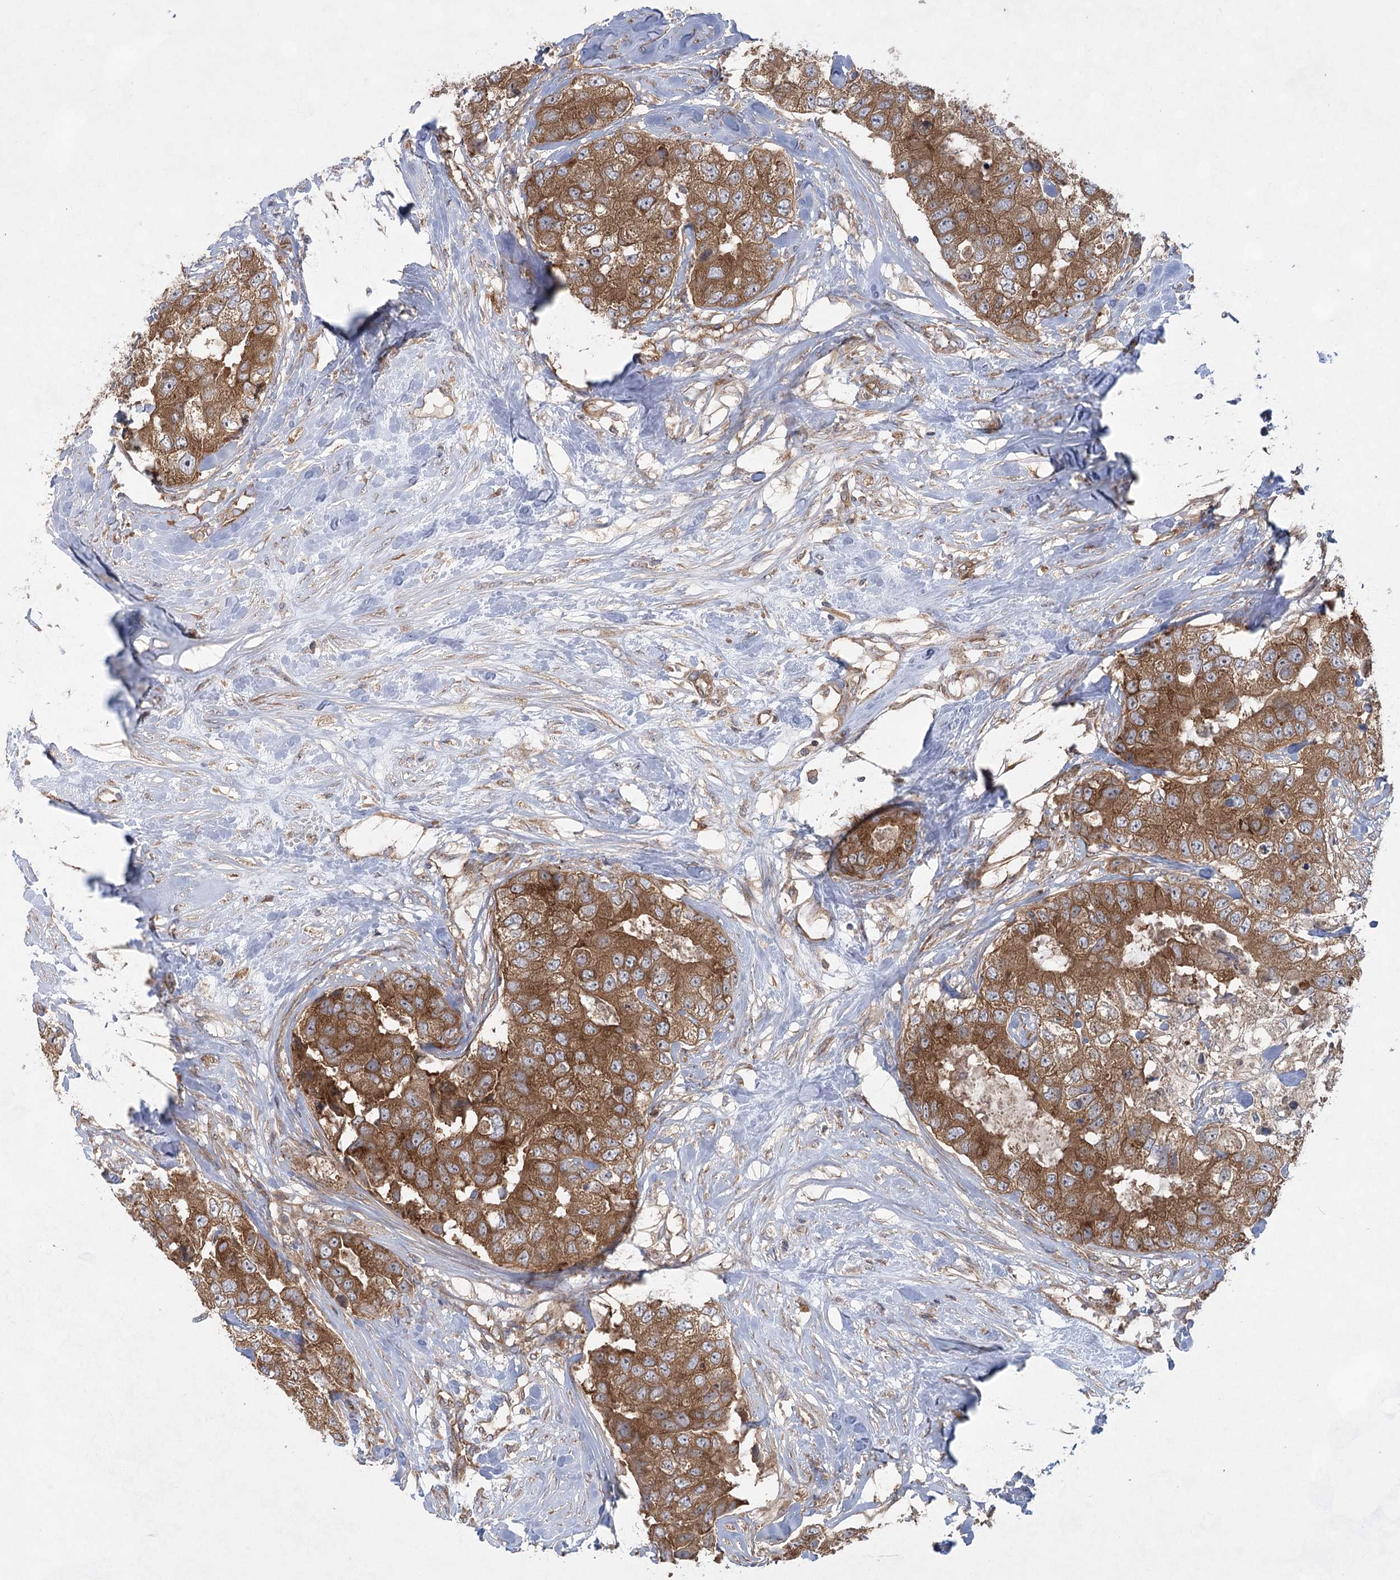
{"staining": {"intensity": "moderate", "quantity": ">75%", "location": "cytoplasmic/membranous"}, "tissue": "breast cancer", "cell_type": "Tumor cells", "image_type": "cancer", "snomed": [{"axis": "morphology", "description": "Duct carcinoma"}, {"axis": "topography", "description": "Breast"}], "caption": "The histopathology image shows staining of breast cancer (invasive ductal carcinoma), revealing moderate cytoplasmic/membranous protein expression (brown color) within tumor cells. Using DAB (3,3'-diaminobenzidine) (brown) and hematoxylin (blue) stains, captured at high magnification using brightfield microscopy.", "gene": "EIF3A", "patient": {"sex": "female", "age": 62}}